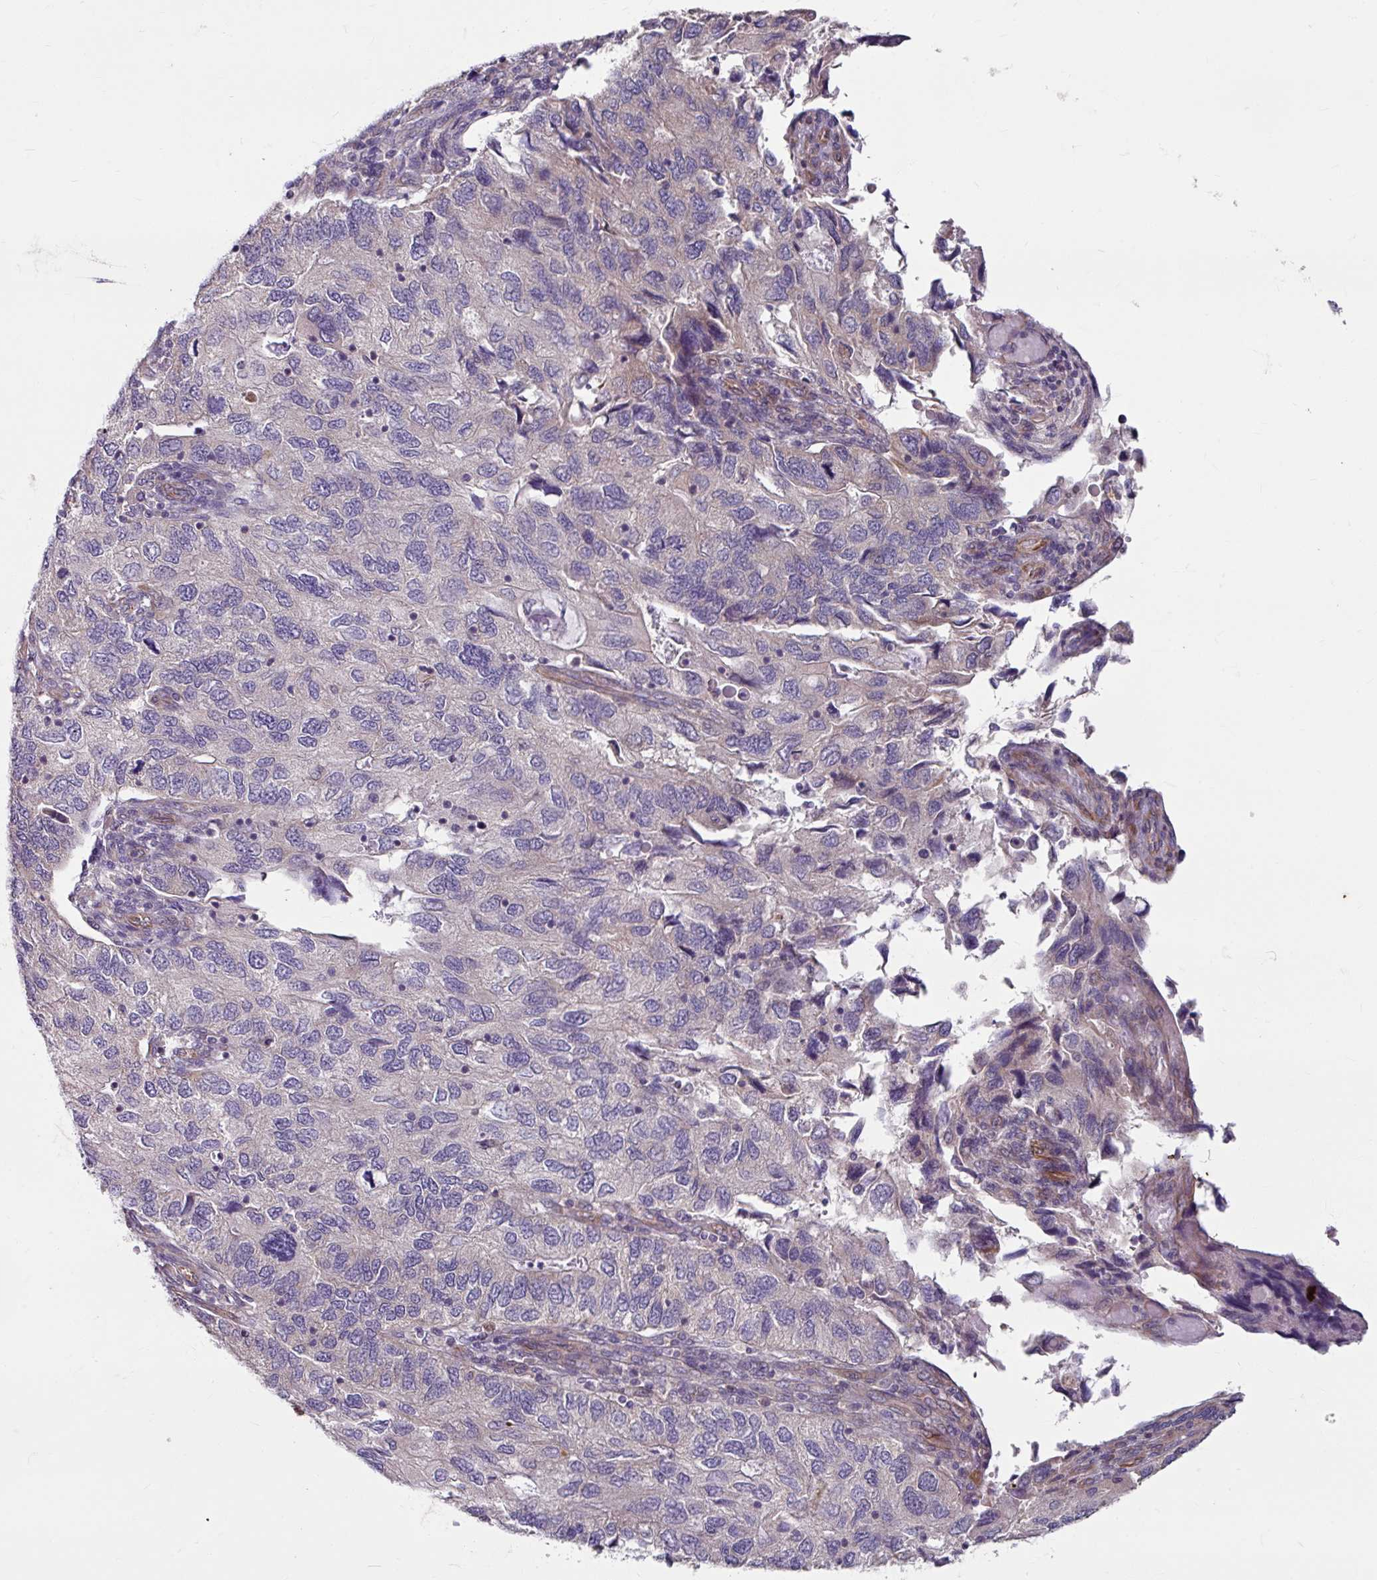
{"staining": {"intensity": "negative", "quantity": "none", "location": "none"}, "tissue": "endometrial cancer", "cell_type": "Tumor cells", "image_type": "cancer", "snomed": [{"axis": "morphology", "description": "Carcinoma, NOS"}, {"axis": "topography", "description": "Uterus"}], "caption": "The histopathology image exhibits no significant staining in tumor cells of endometrial cancer (carcinoma).", "gene": "DAAM2", "patient": {"sex": "female", "age": 76}}